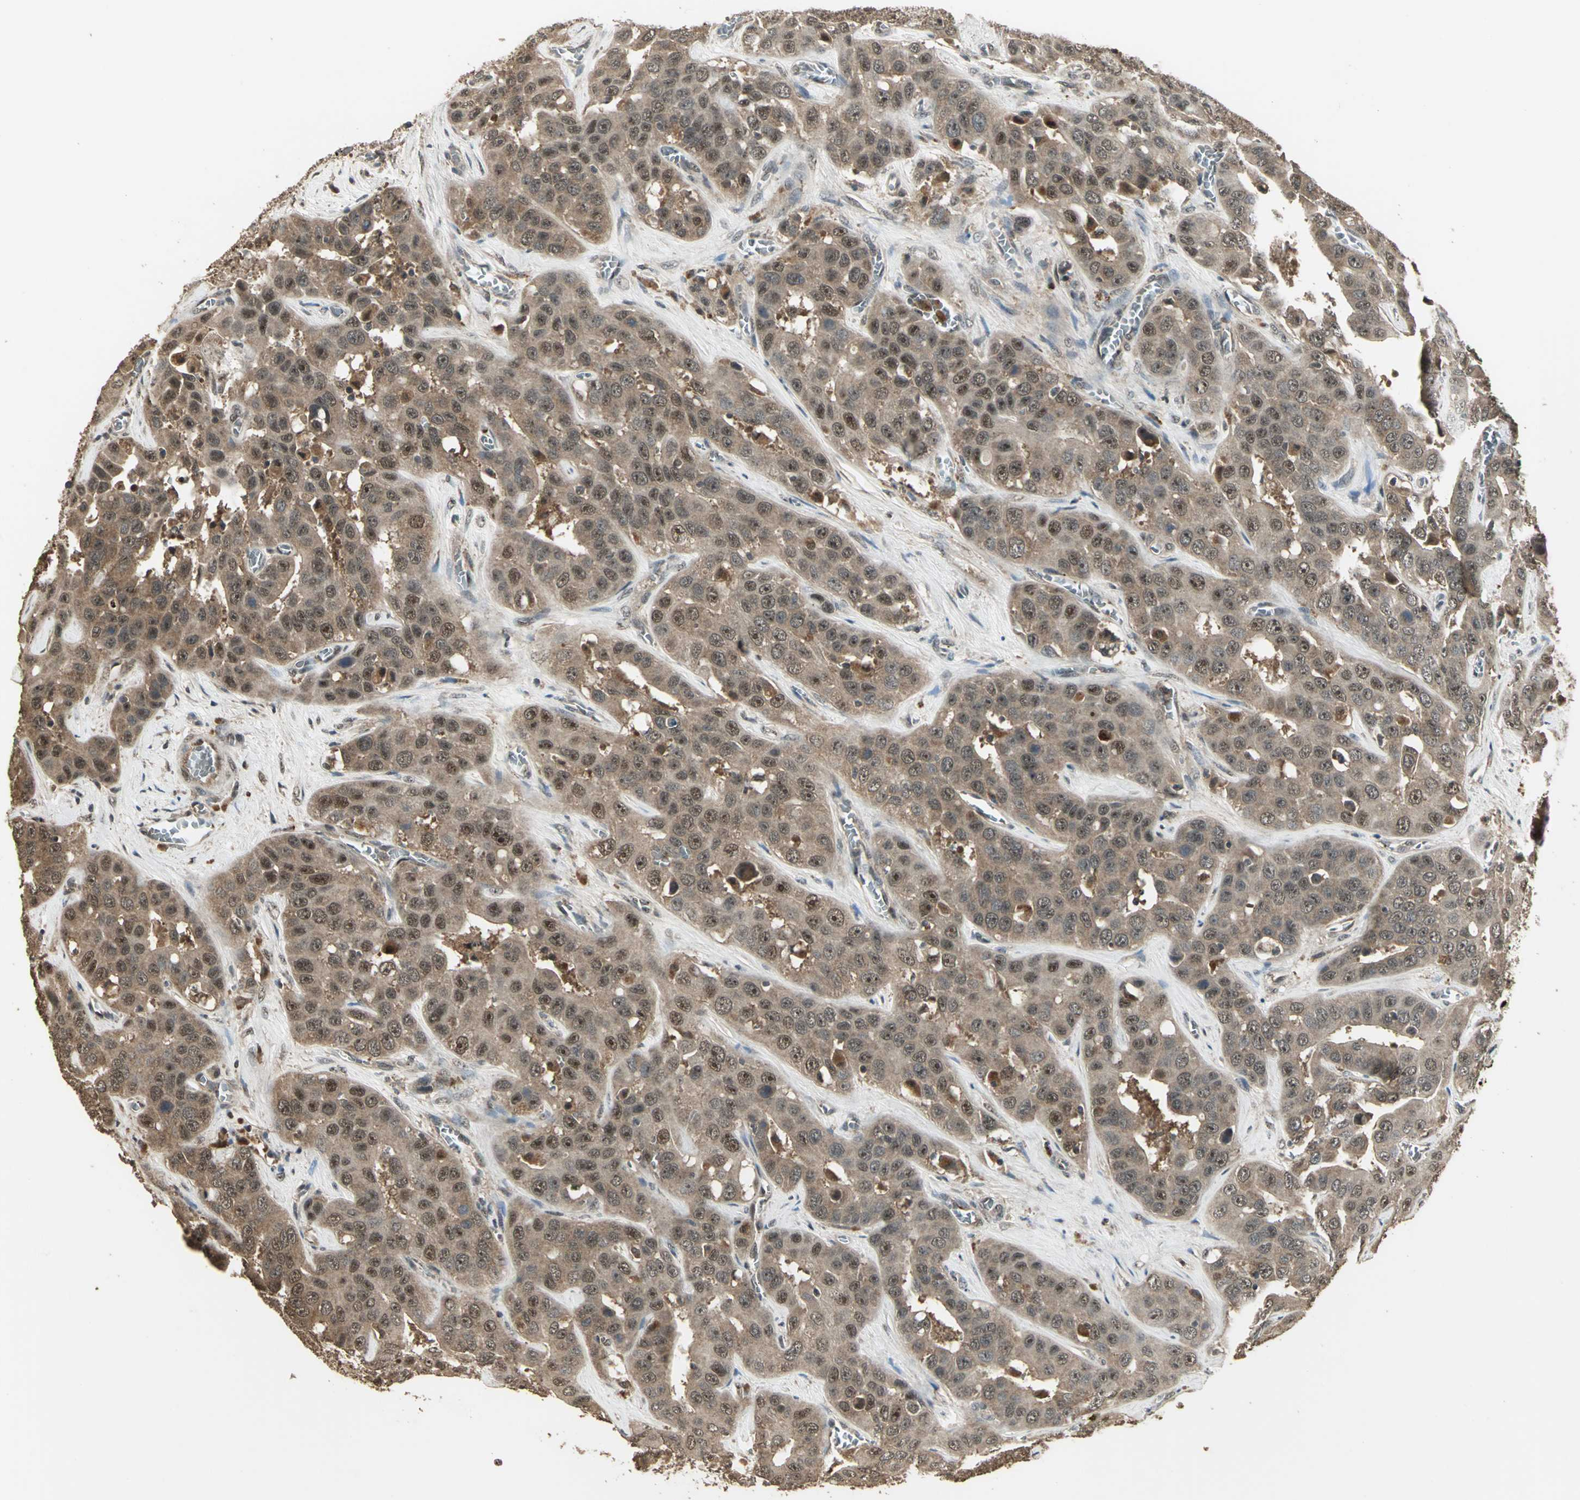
{"staining": {"intensity": "moderate", "quantity": ">75%", "location": "cytoplasmic/membranous"}, "tissue": "liver cancer", "cell_type": "Tumor cells", "image_type": "cancer", "snomed": [{"axis": "morphology", "description": "Cholangiocarcinoma"}, {"axis": "topography", "description": "Liver"}], "caption": "Liver cholangiocarcinoma stained with immunohistochemistry (IHC) reveals moderate cytoplasmic/membranous positivity in about >75% of tumor cells. The protein of interest is stained brown, and the nuclei are stained in blue (DAB (3,3'-diaminobenzidine) IHC with brightfield microscopy, high magnification).", "gene": "UCHL5", "patient": {"sex": "female", "age": 52}}